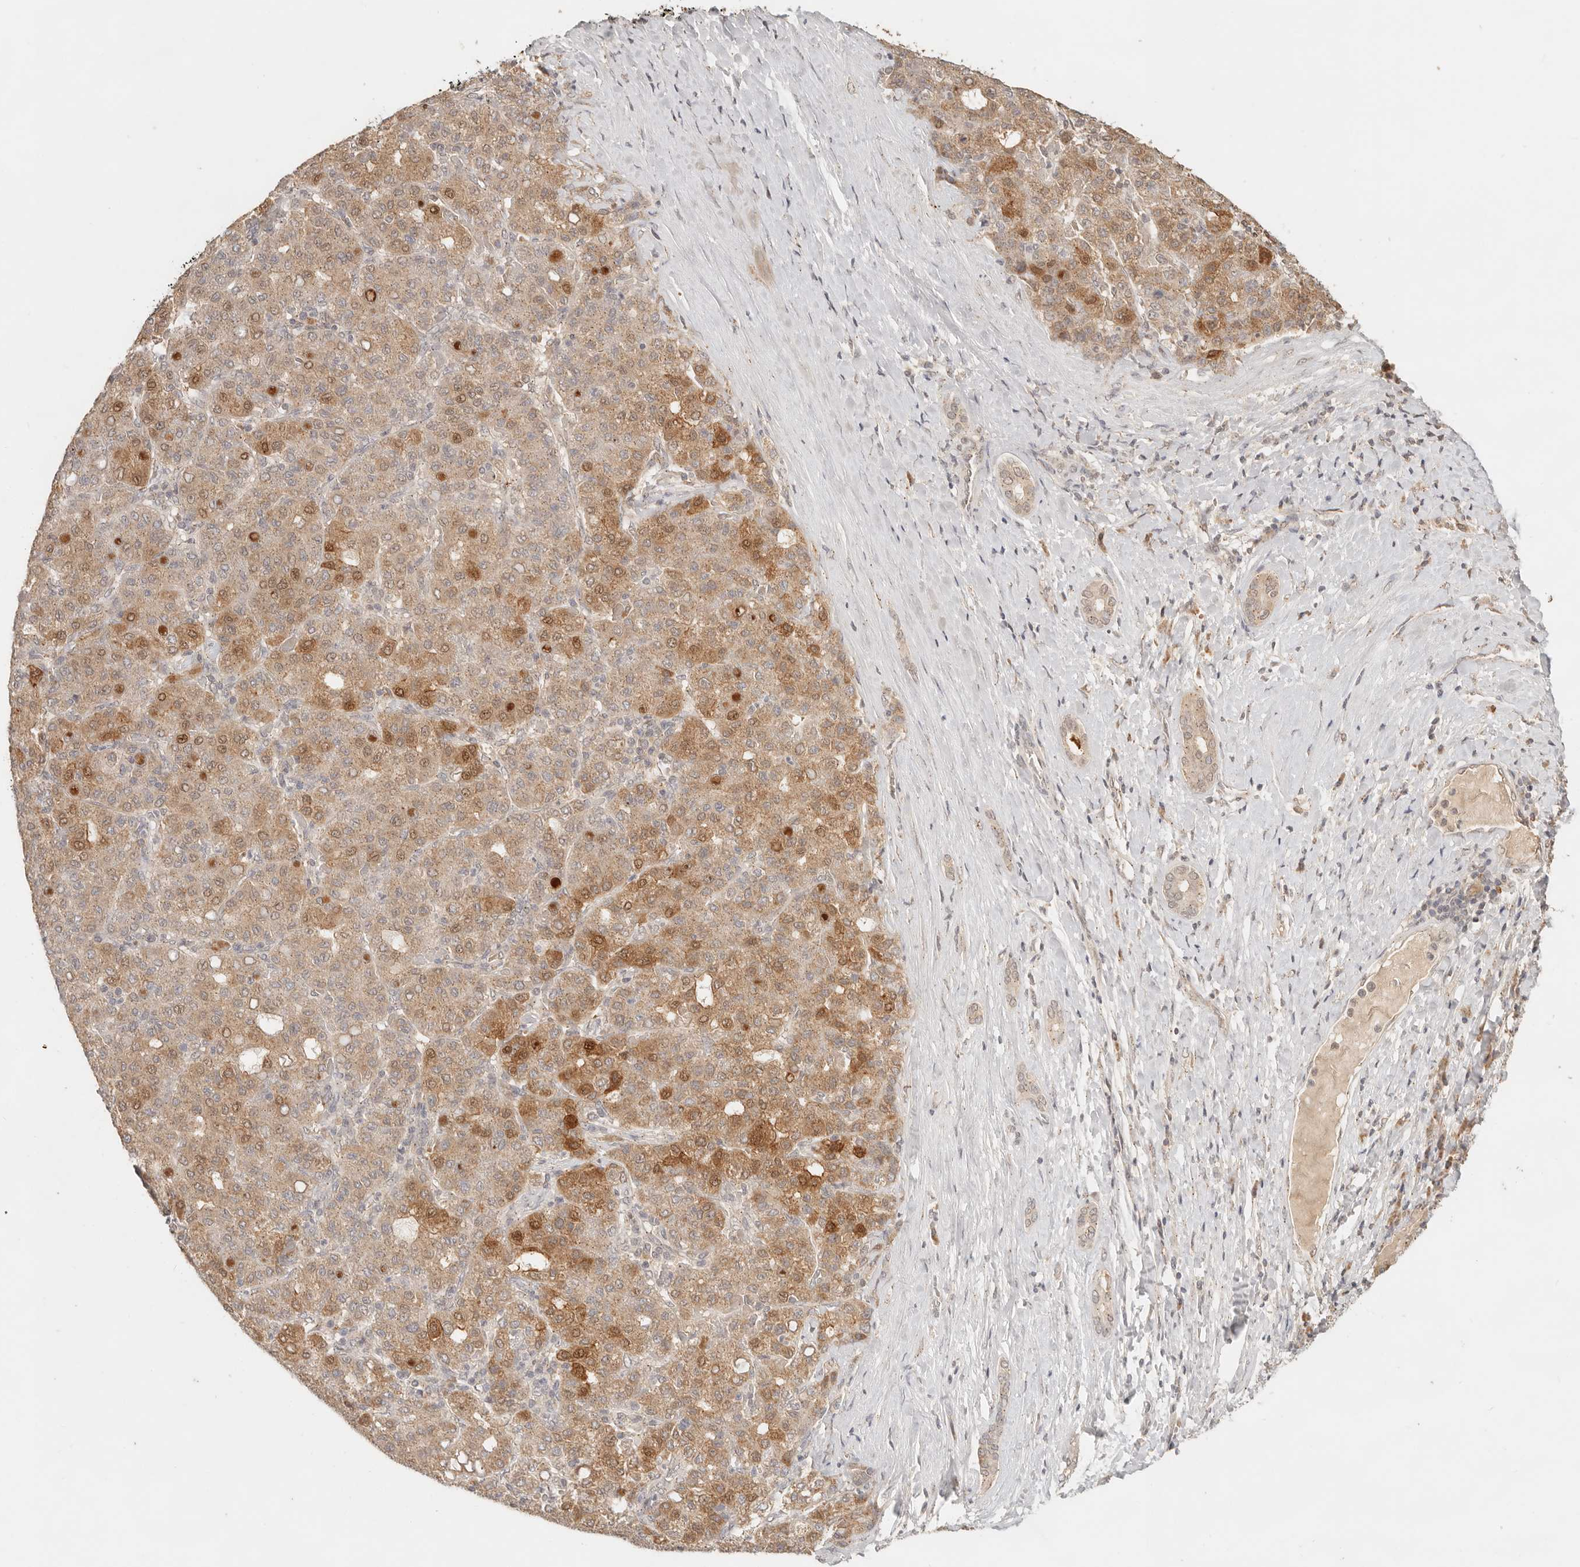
{"staining": {"intensity": "moderate", "quantity": ">75%", "location": "cytoplasmic/membranous"}, "tissue": "liver cancer", "cell_type": "Tumor cells", "image_type": "cancer", "snomed": [{"axis": "morphology", "description": "Carcinoma, Hepatocellular, NOS"}, {"axis": "topography", "description": "Liver"}], "caption": "Brown immunohistochemical staining in human liver hepatocellular carcinoma reveals moderate cytoplasmic/membranous positivity in approximately >75% of tumor cells. The staining was performed using DAB (3,3'-diaminobenzidine), with brown indicating positive protein expression. Nuclei are stained blue with hematoxylin.", "gene": "LMO4", "patient": {"sex": "male", "age": 65}}